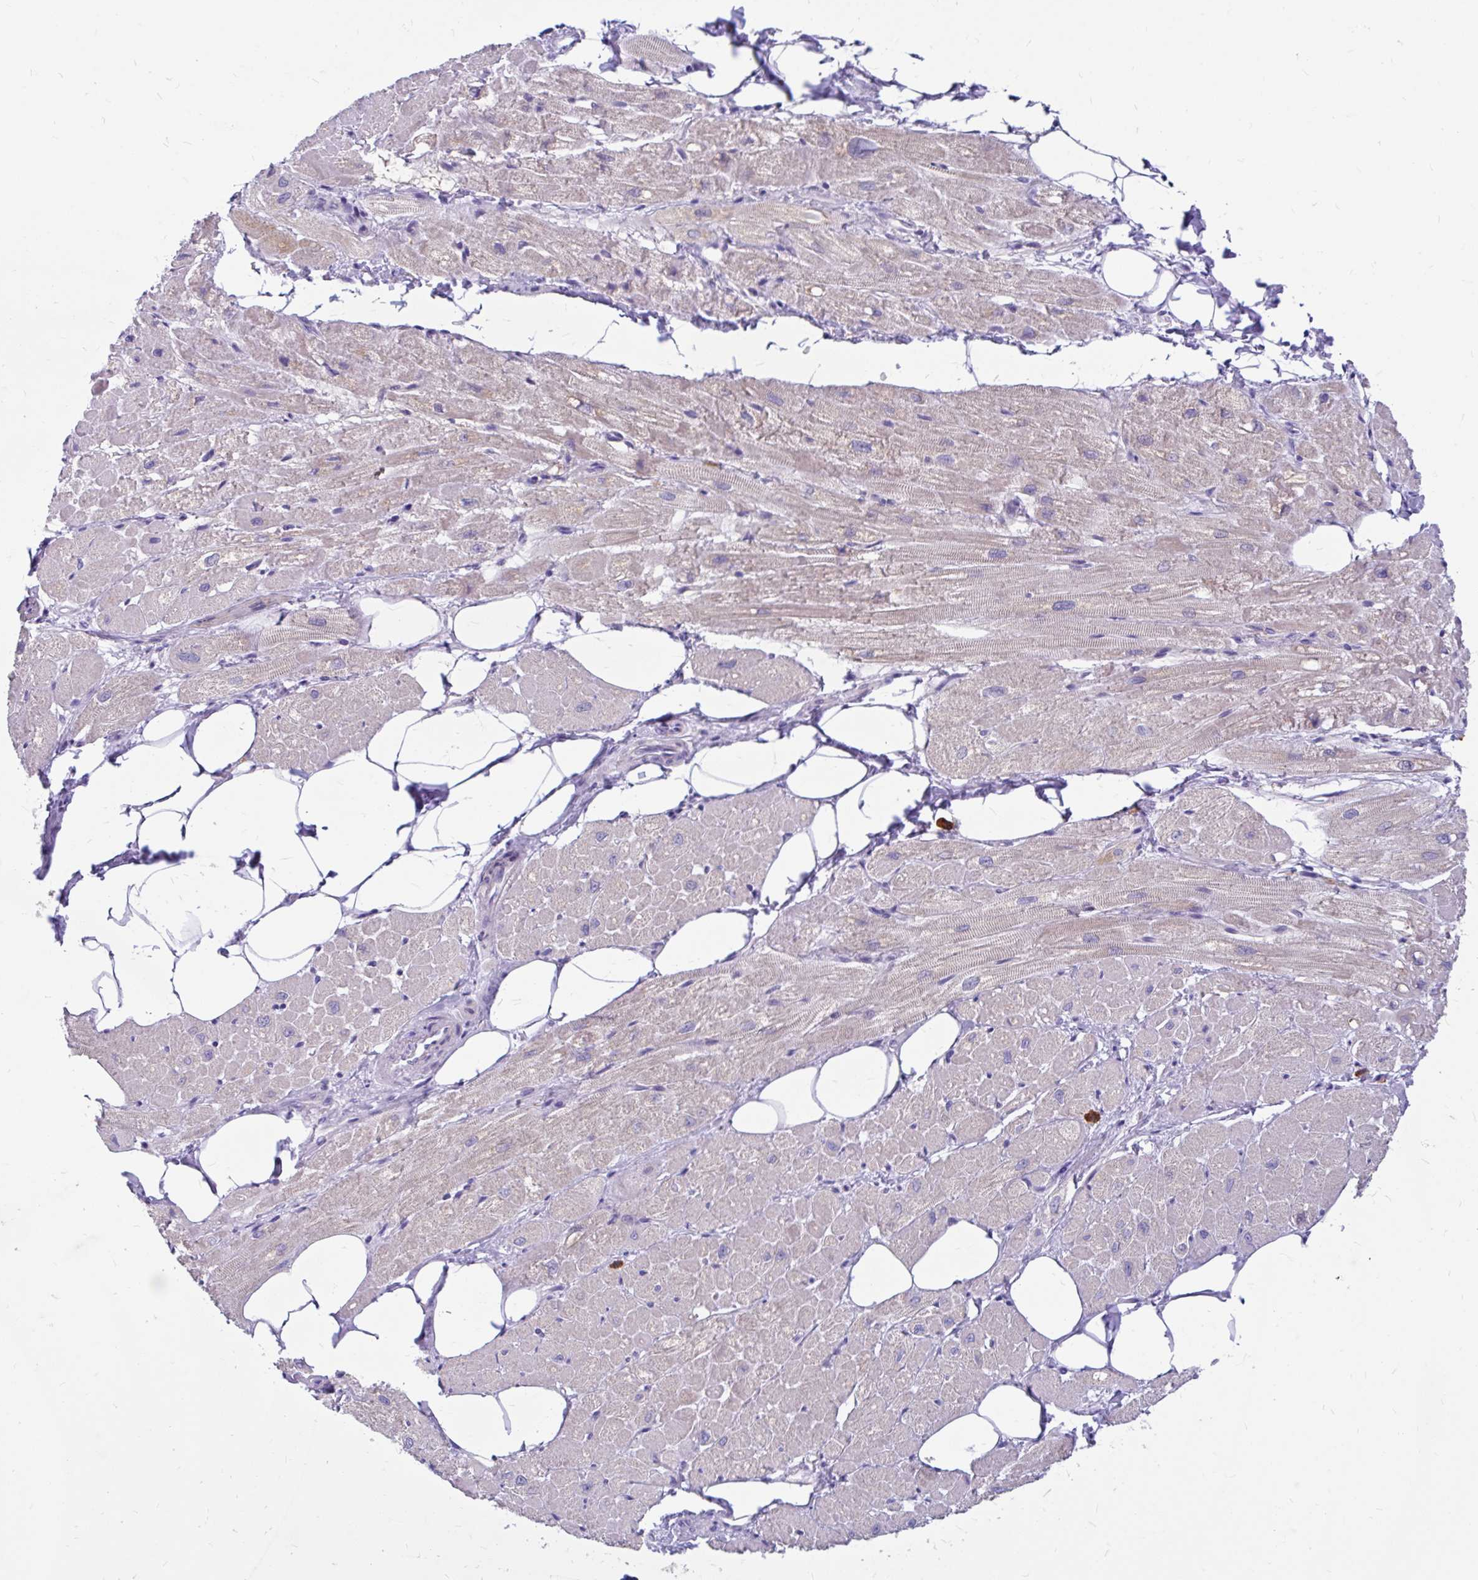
{"staining": {"intensity": "weak", "quantity": "25%-75%", "location": "cytoplasmic/membranous"}, "tissue": "heart muscle", "cell_type": "Cardiomyocytes", "image_type": "normal", "snomed": [{"axis": "morphology", "description": "Normal tissue, NOS"}, {"axis": "topography", "description": "Heart"}], "caption": "An immunohistochemistry histopathology image of normal tissue is shown. Protein staining in brown highlights weak cytoplasmic/membranous positivity in heart muscle within cardiomyocytes. (DAB IHC, brown staining for protein, blue staining for nuclei).", "gene": "MAP1LC3A", "patient": {"sex": "male", "age": 62}}